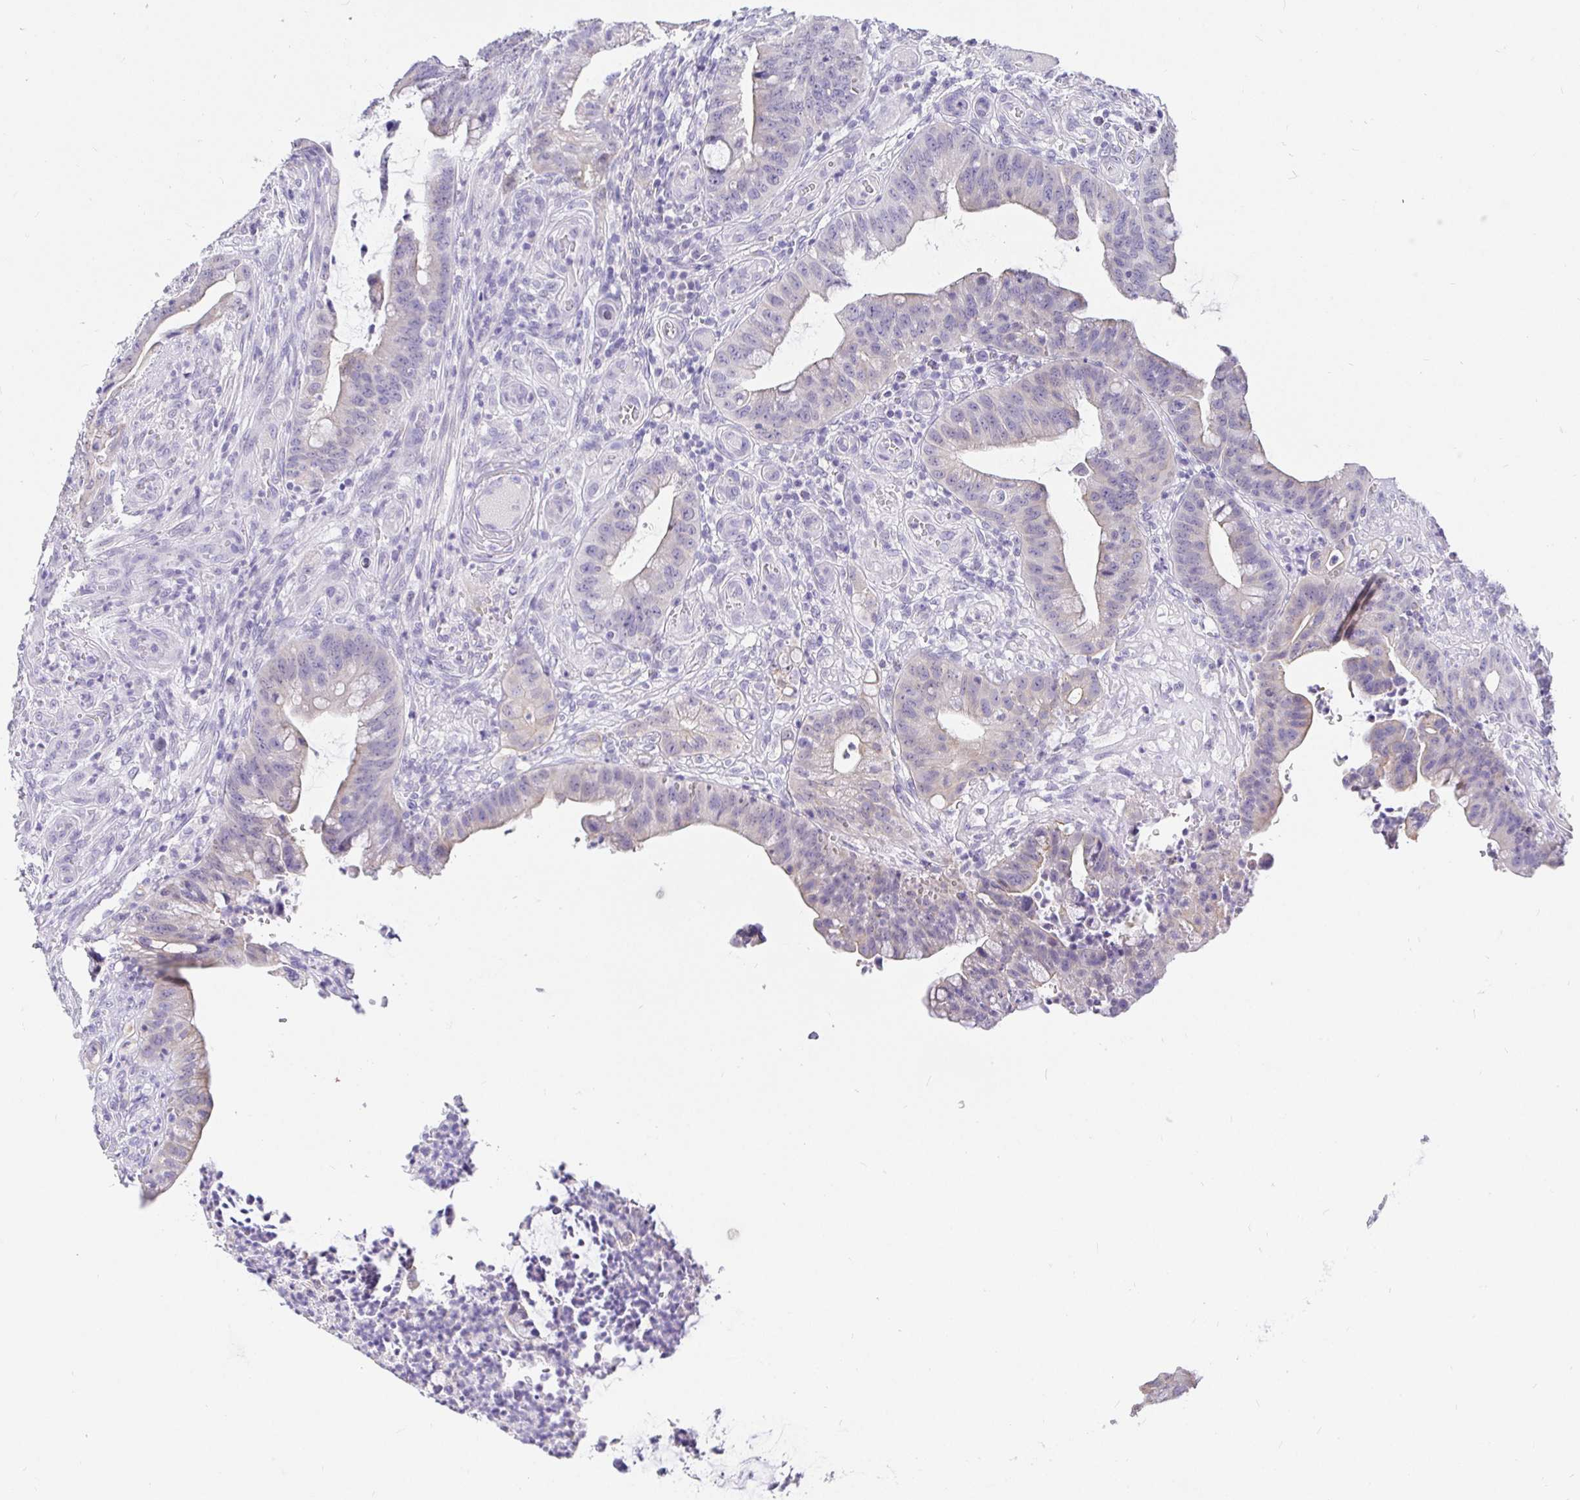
{"staining": {"intensity": "weak", "quantity": "<25%", "location": "cytoplasmic/membranous"}, "tissue": "colorectal cancer", "cell_type": "Tumor cells", "image_type": "cancer", "snomed": [{"axis": "morphology", "description": "Adenocarcinoma, NOS"}, {"axis": "topography", "description": "Colon"}], "caption": "DAB immunohistochemical staining of human colorectal adenocarcinoma demonstrates no significant positivity in tumor cells. Brightfield microscopy of IHC stained with DAB (3,3'-diaminobenzidine) (brown) and hematoxylin (blue), captured at high magnification.", "gene": "EZHIP", "patient": {"sex": "male", "age": 62}}